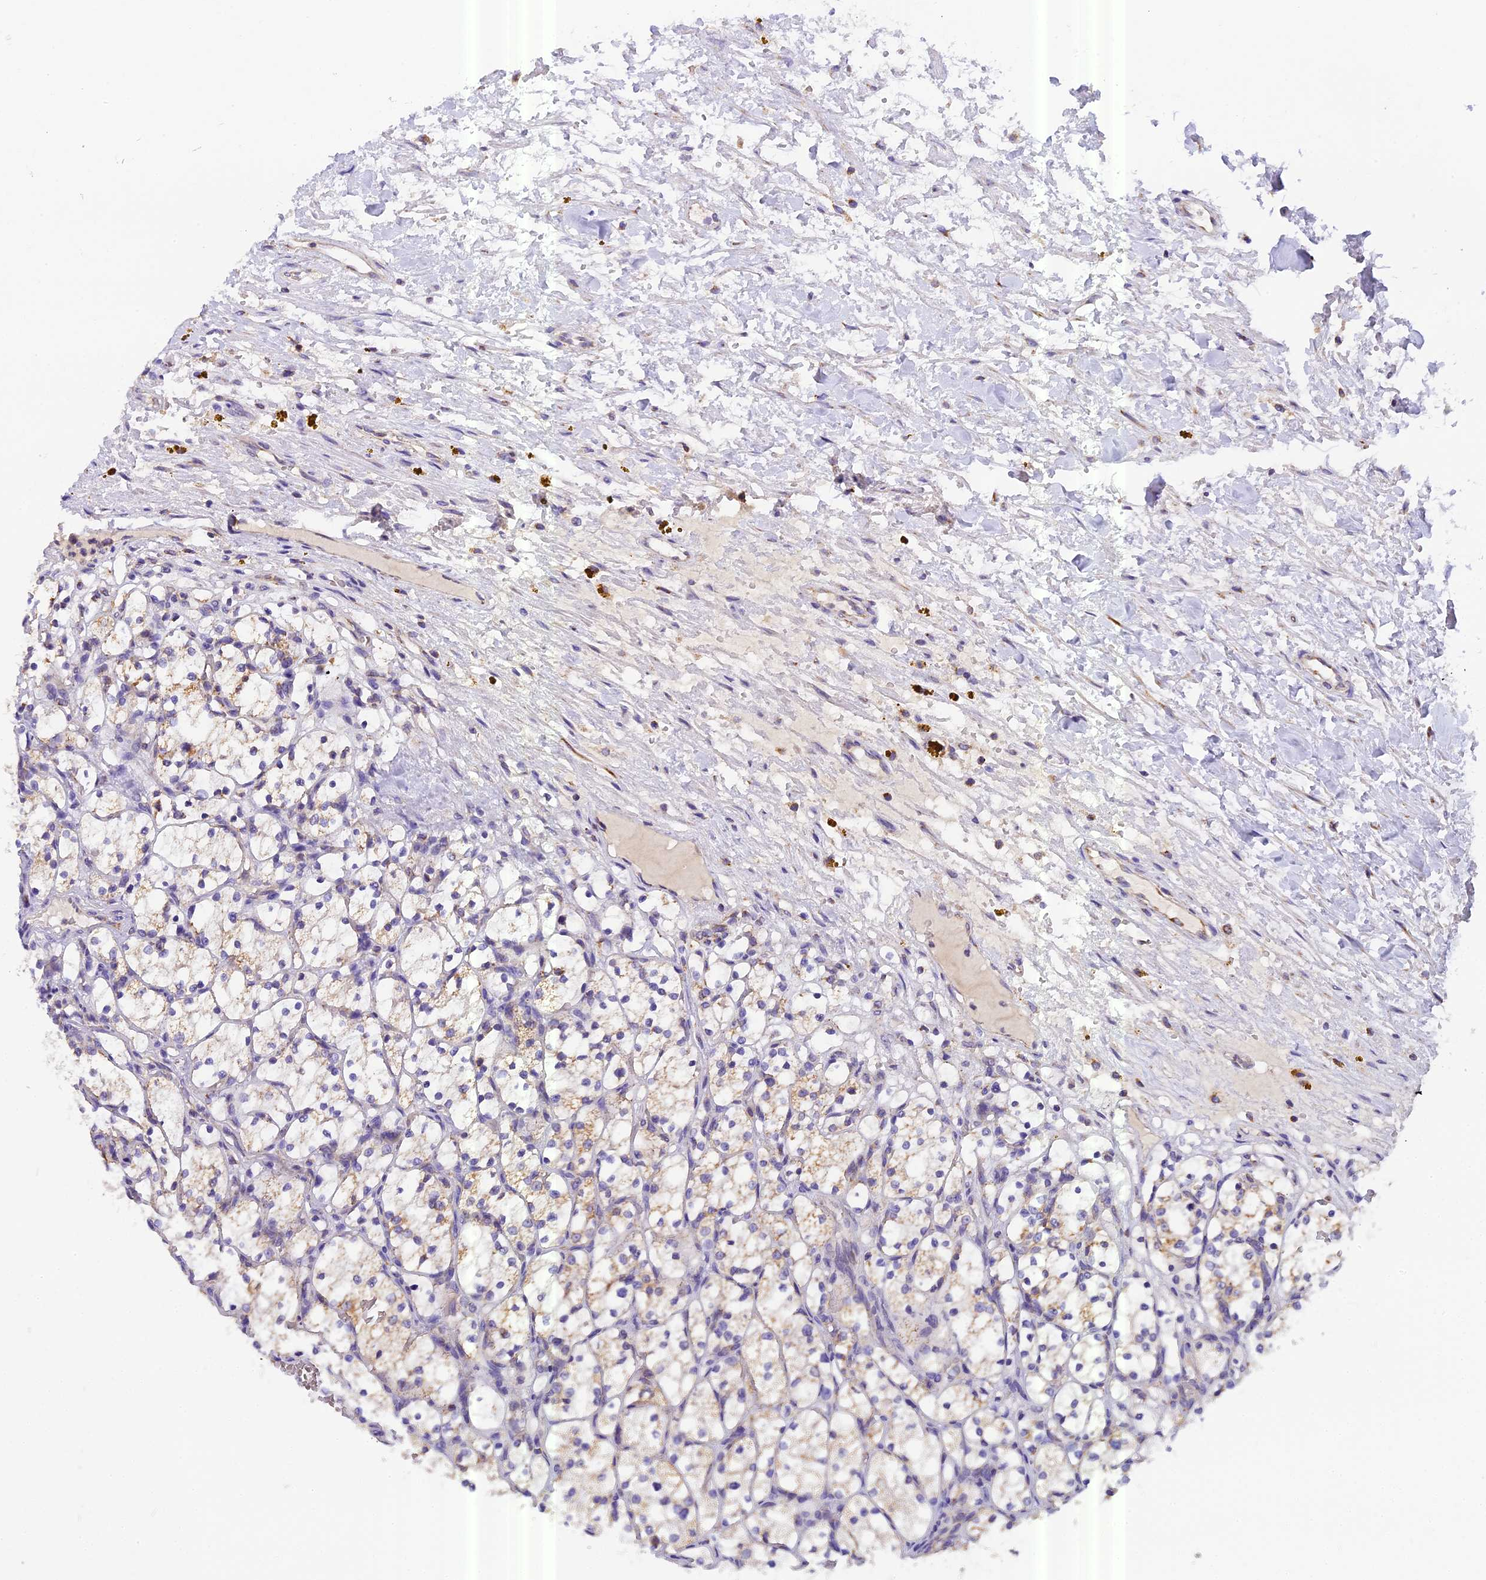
{"staining": {"intensity": "negative", "quantity": "none", "location": "none"}, "tissue": "renal cancer", "cell_type": "Tumor cells", "image_type": "cancer", "snomed": [{"axis": "morphology", "description": "Adenocarcinoma, NOS"}, {"axis": "topography", "description": "Kidney"}], "caption": "A high-resolution photomicrograph shows immunohistochemistry staining of renal adenocarcinoma, which displays no significant positivity in tumor cells.", "gene": "MGME1", "patient": {"sex": "female", "age": 69}}